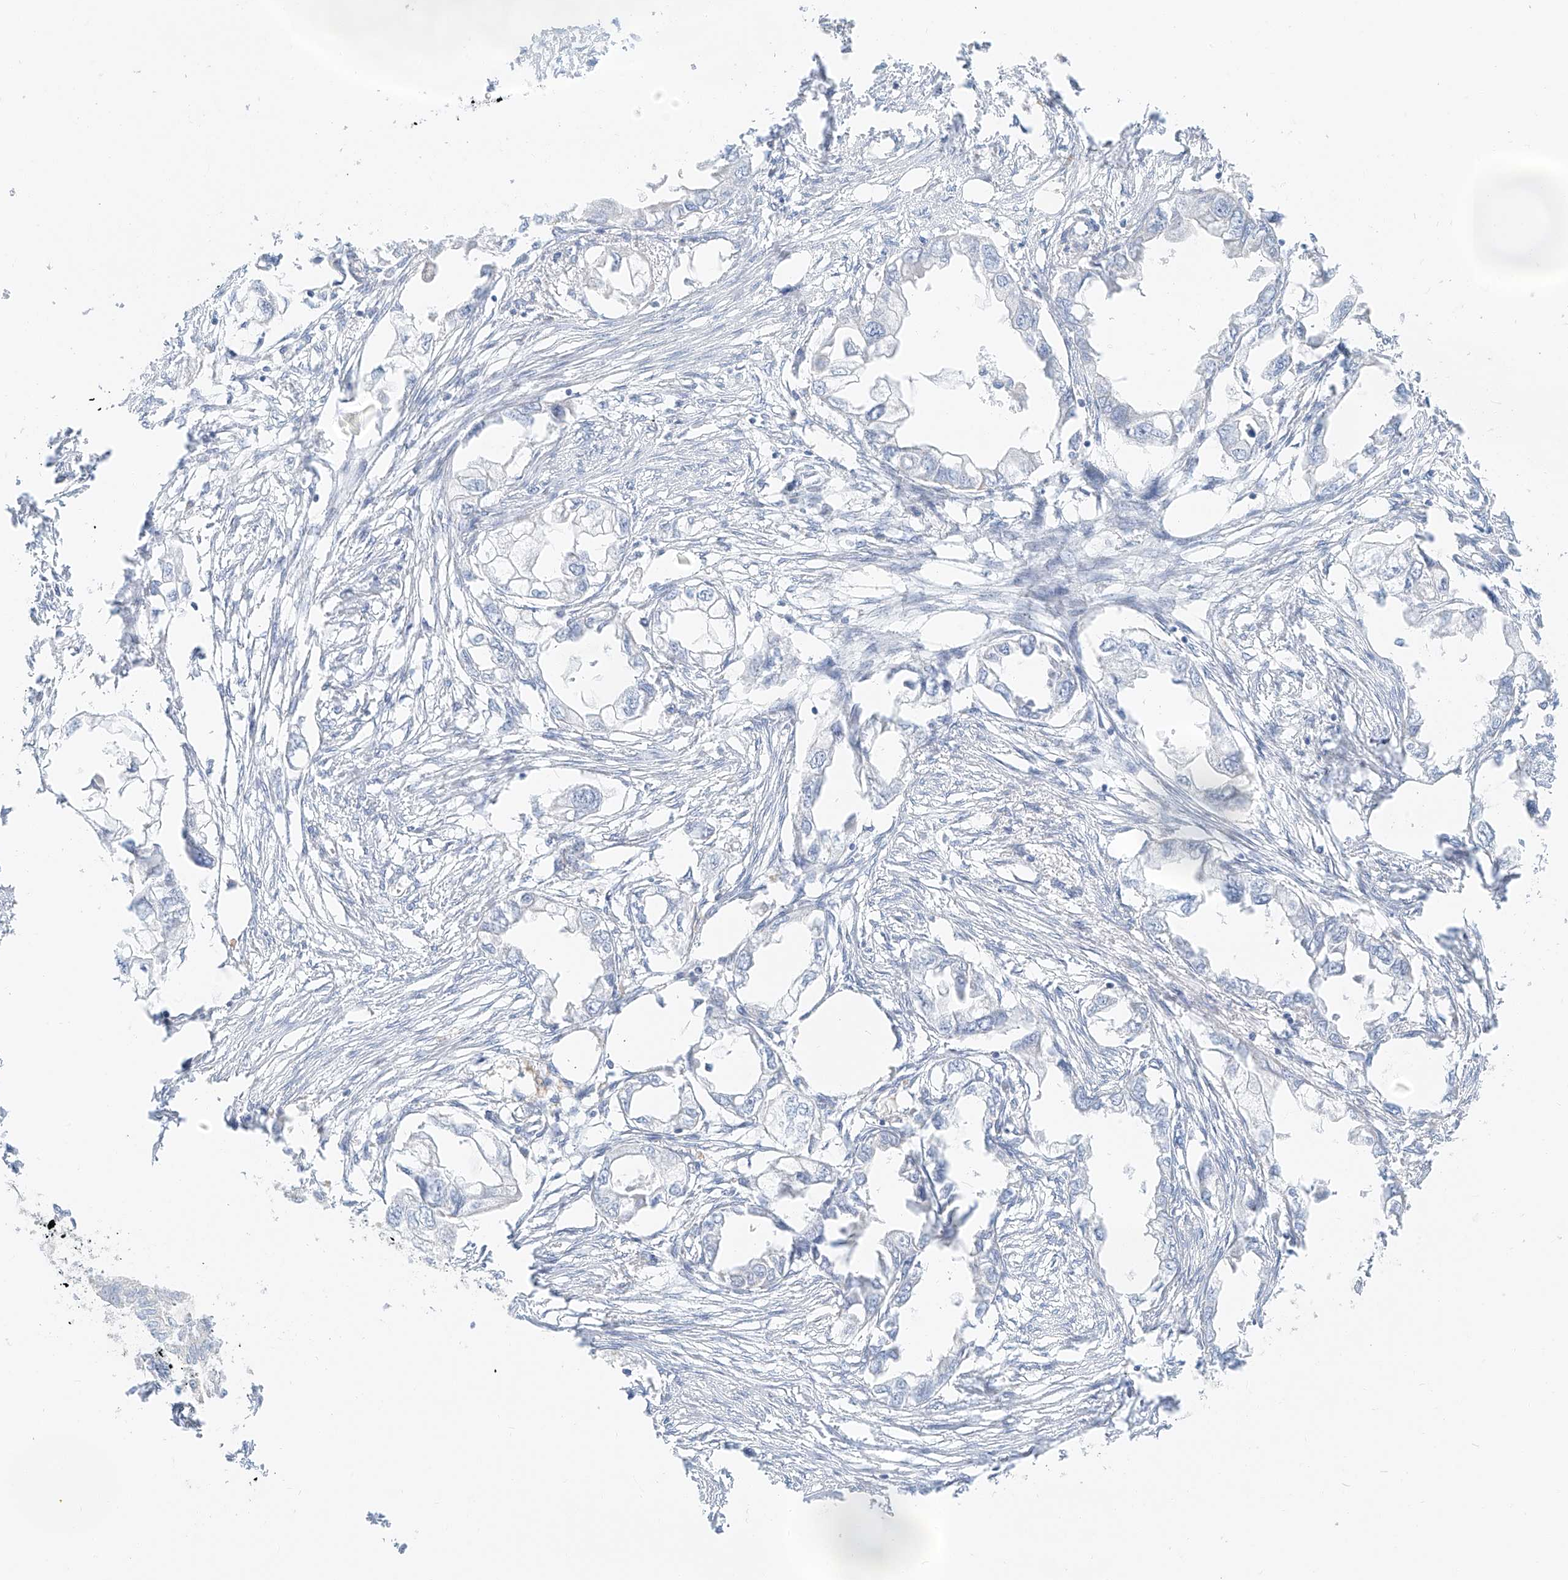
{"staining": {"intensity": "negative", "quantity": "none", "location": "none"}, "tissue": "endometrial cancer", "cell_type": "Tumor cells", "image_type": "cancer", "snomed": [{"axis": "morphology", "description": "Adenocarcinoma, NOS"}, {"axis": "morphology", "description": "Adenocarcinoma, metastatic, NOS"}, {"axis": "topography", "description": "Adipose tissue"}, {"axis": "topography", "description": "Endometrium"}], "caption": "There is no significant expression in tumor cells of endometrial cancer.", "gene": "PGC", "patient": {"sex": "female", "age": 67}}